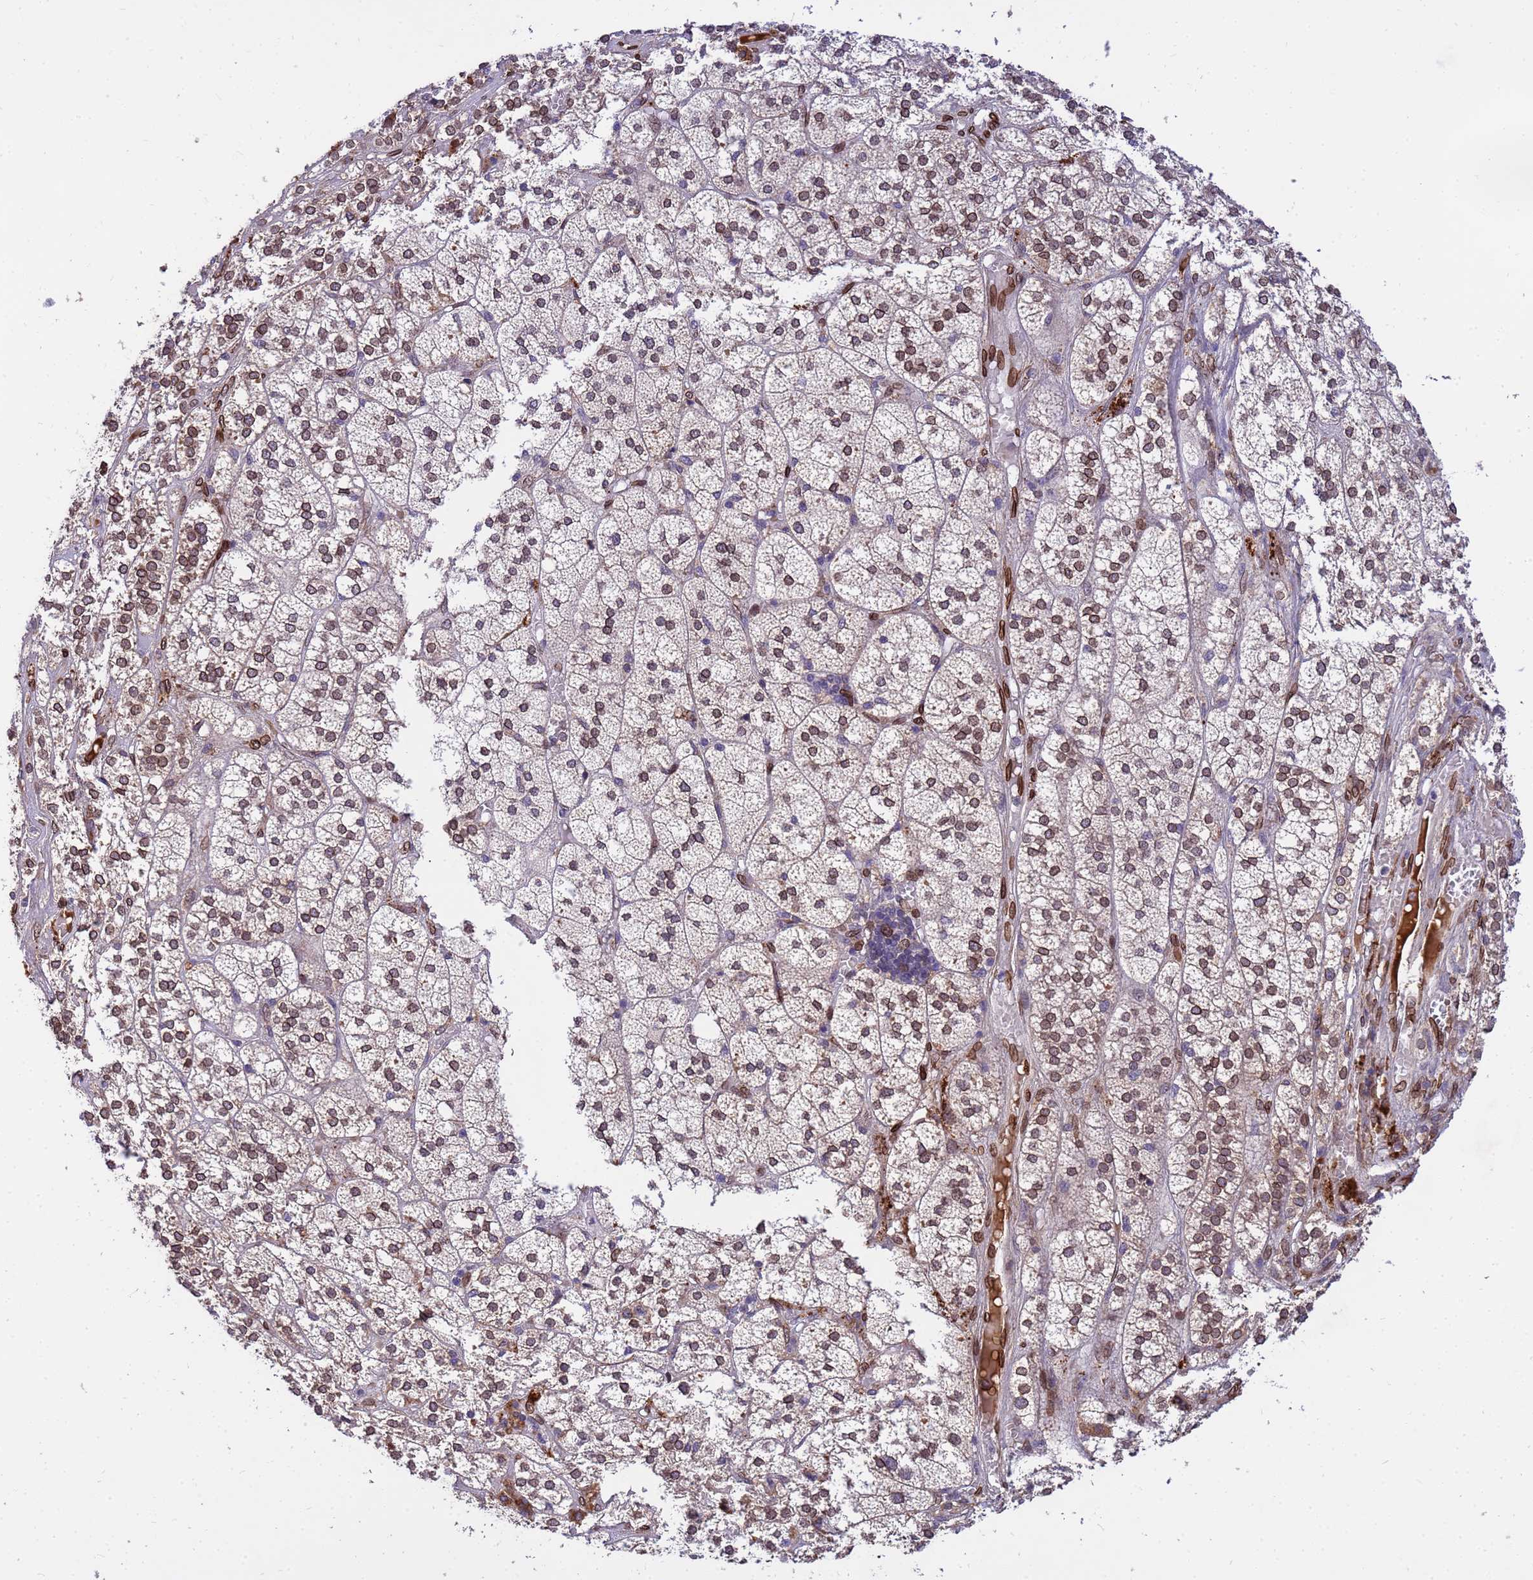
{"staining": {"intensity": "moderate", "quantity": "25%-75%", "location": "cytoplasmic/membranous,nuclear"}, "tissue": "adrenal gland", "cell_type": "Glandular cells", "image_type": "normal", "snomed": [{"axis": "morphology", "description": "Normal tissue, NOS"}, {"axis": "topography", "description": "Adrenal gland"}], "caption": "Protein expression analysis of normal adrenal gland displays moderate cytoplasmic/membranous,nuclear expression in about 25%-75% of glandular cells. (brown staining indicates protein expression, while blue staining denotes nuclei).", "gene": "GPR135", "patient": {"sex": "female", "age": 61}}